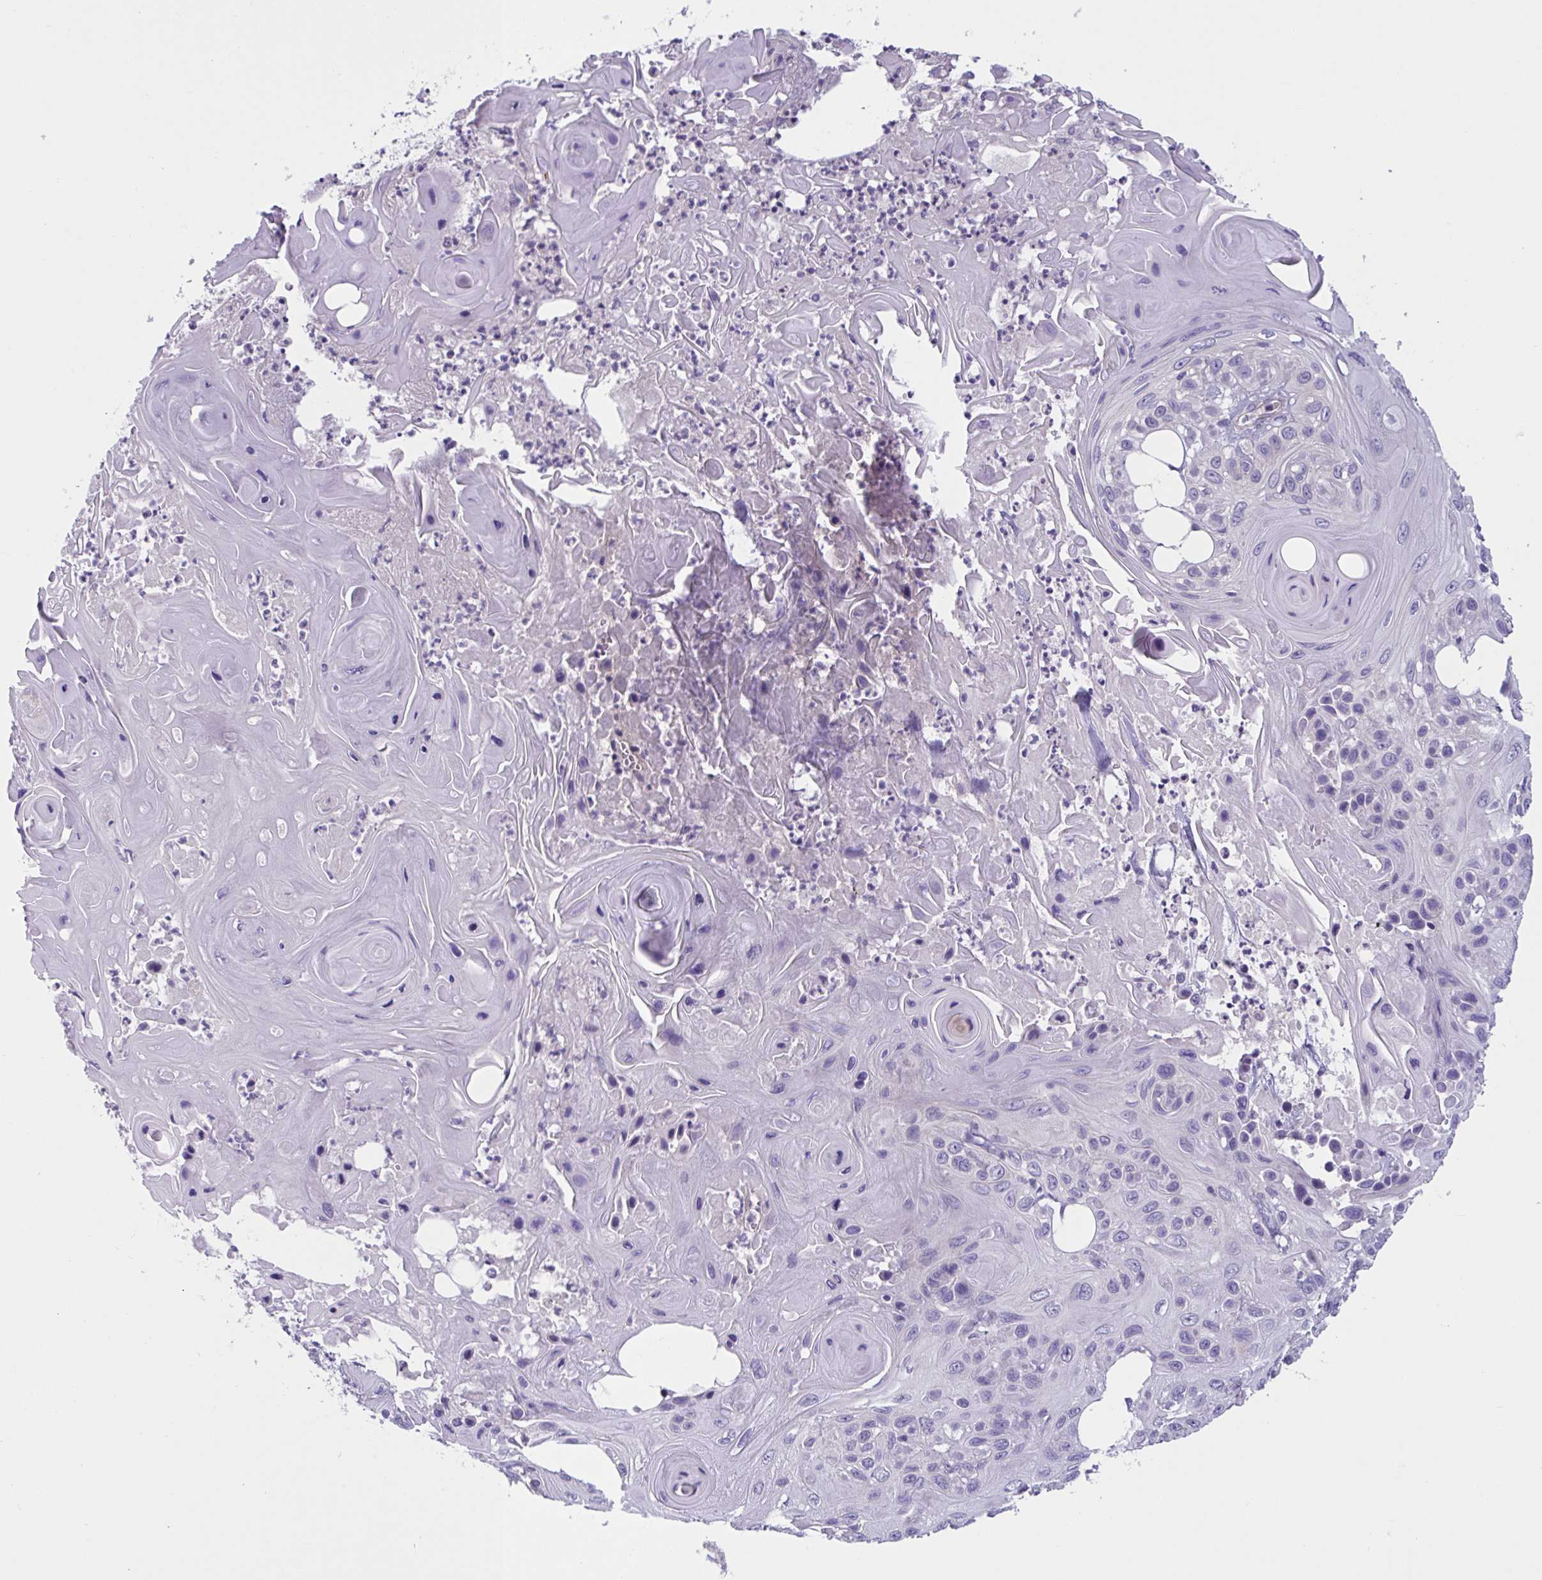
{"staining": {"intensity": "negative", "quantity": "none", "location": "none"}, "tissue": "skin cancer", "cell_type": "Tumor cells", "image_type": "cancer", "snomed": [{"axis": "morphology", "description": "Squamous cell carcinoma, NOS"}, {"axis": "topography", "description": "Skin"}], "caption": "Skin squamous cell carcinoma stained for a protein using immunohistochemistry (IHC) demonstrates no expression tumor cells.", "gene": "TTC7B", "patient": {"sex": "male", "age": 82}}